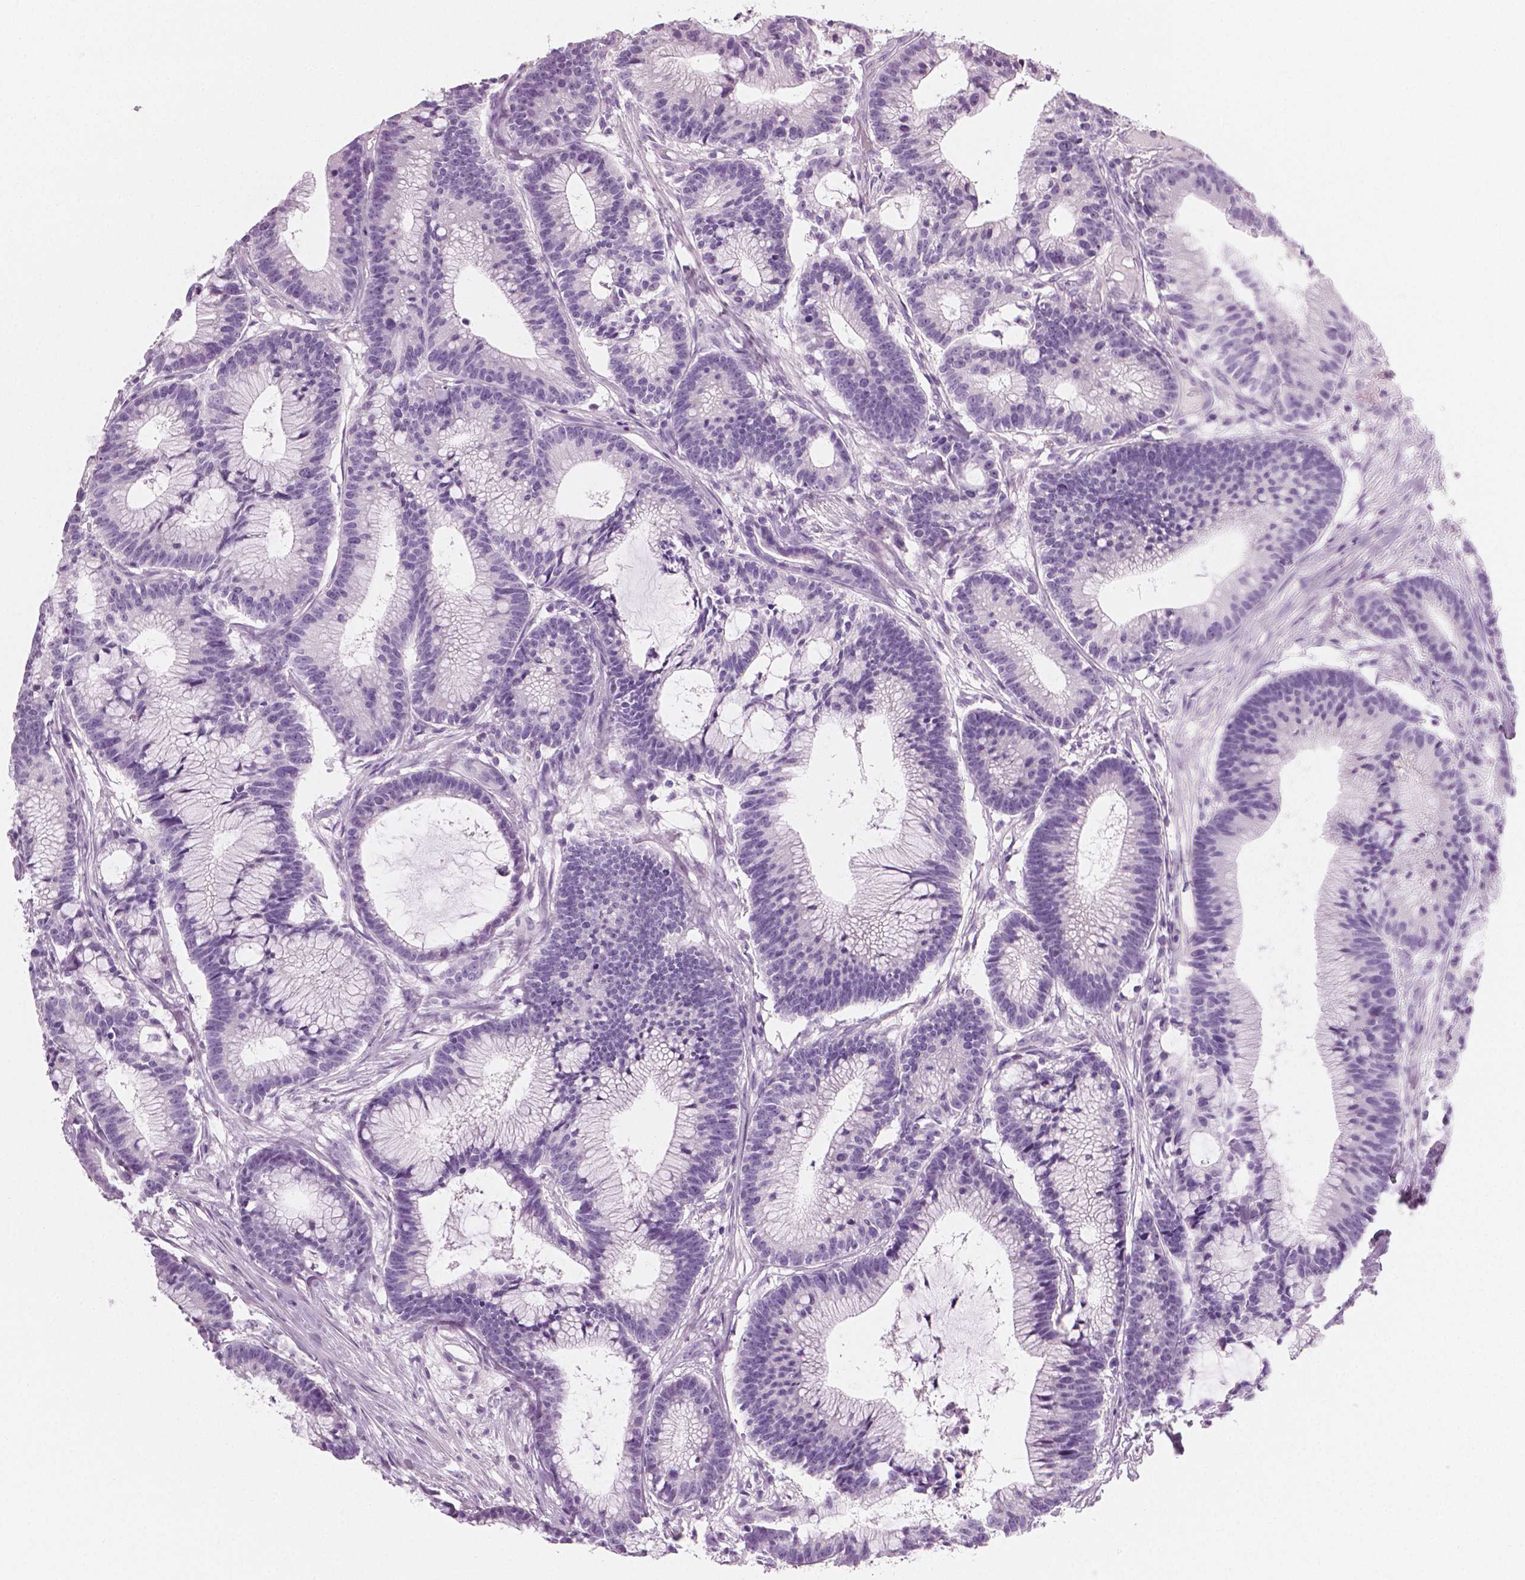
{"staining": {"intensity": "negative", "quantity": "none", "location": "none"}, "tissue": "colorectal cancer", "cell_type": "Tumor cells", "image_type": "cancer", "snomed": [{"axis": "morphology", "description": "Adenocarcinoma, NOS"}, {"axis": "topography", "description": "Colon"}], "caption": "Histopathology image shows no significant protein staining in tumor cells of colorectal cancer.", "gene": "PLIN4", "patient": {"sex": "female", "age": 78}}